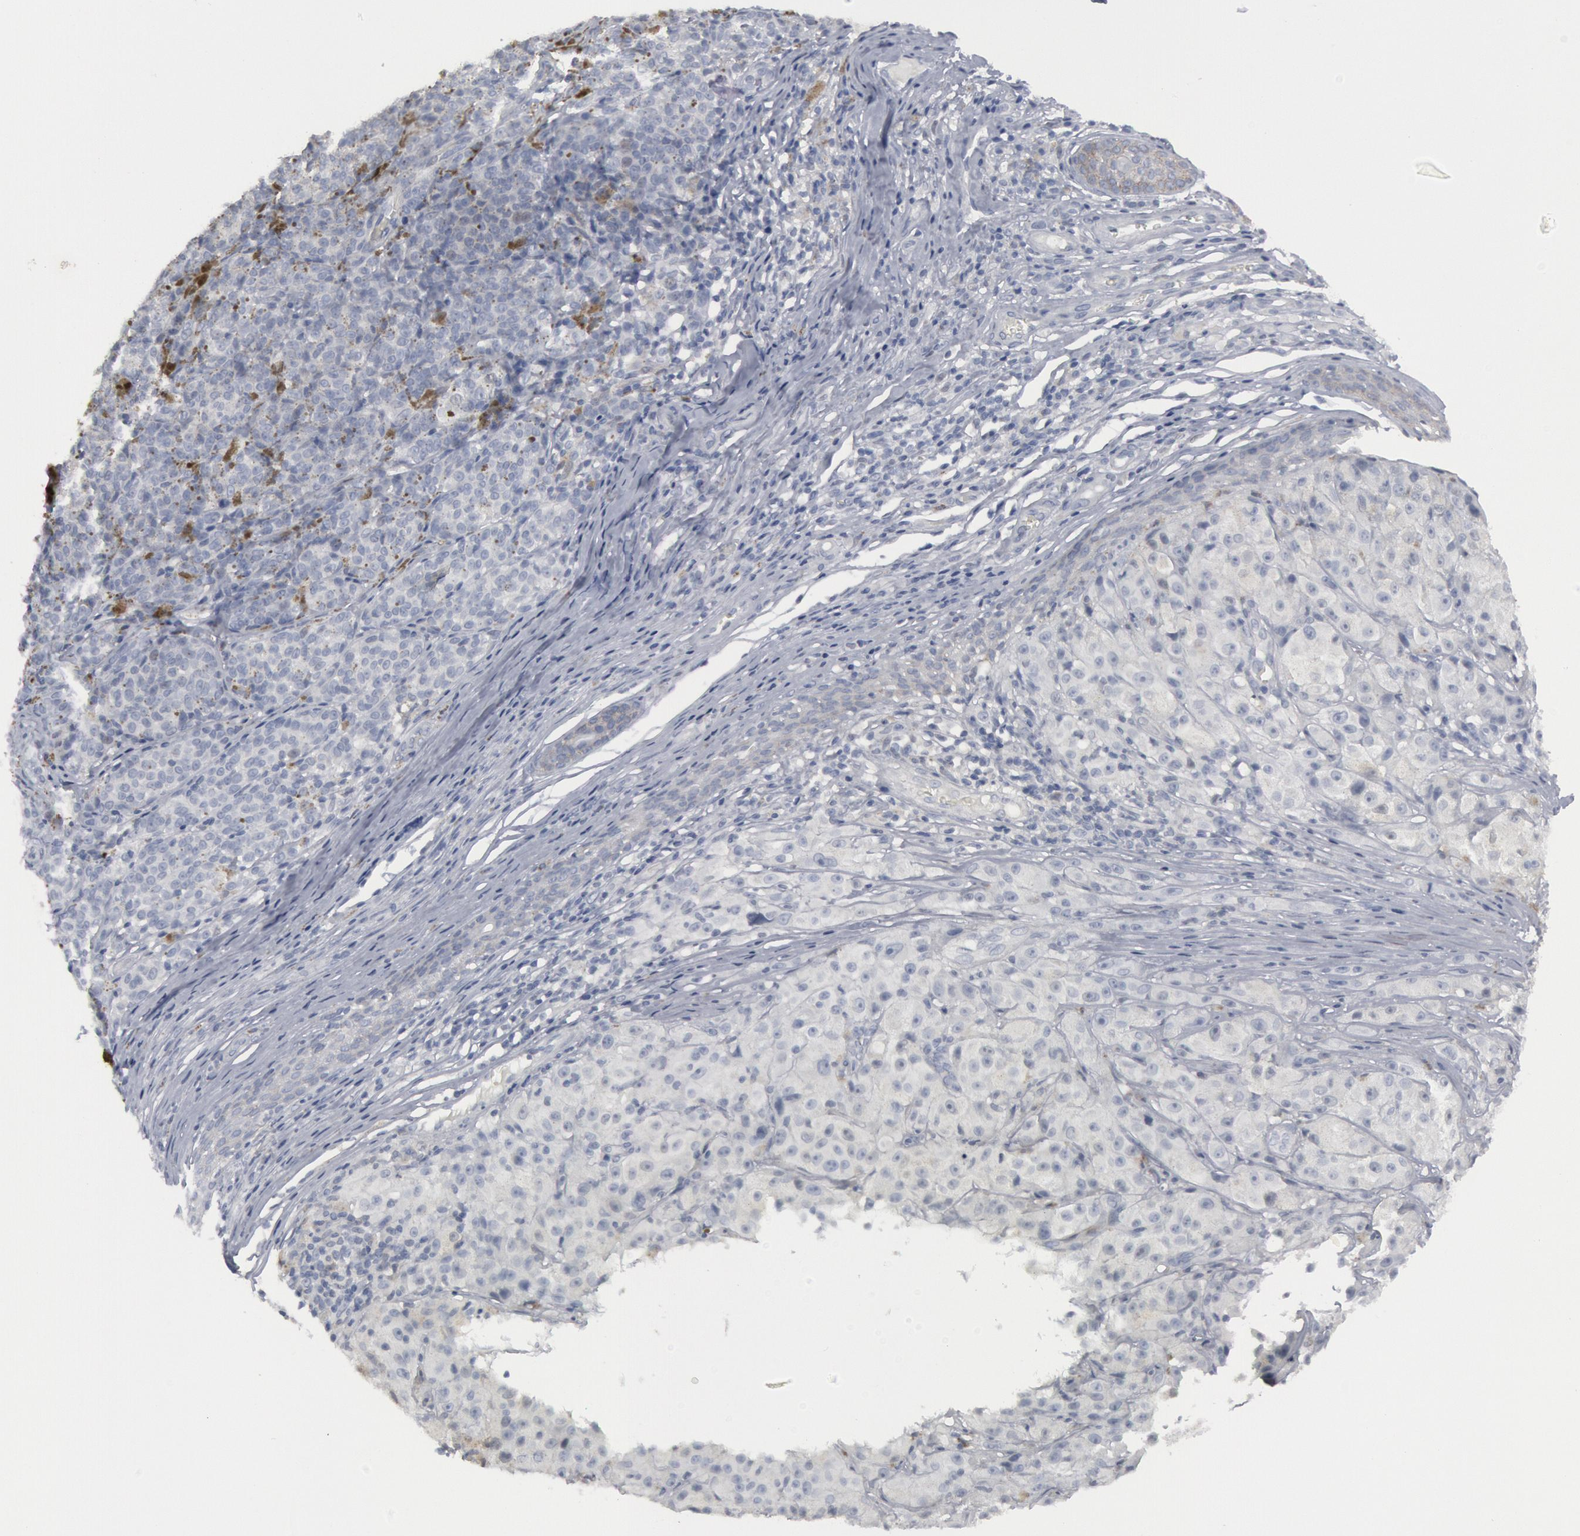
{"staining": {"intensity": "negative", "quantity": "none", "location": "none"}, "tissue": "melanoma", "cell_type": "Tumor cells", "image_type": "cancer", "snomed": [{"axis": "morphology", "description": "Malignant melanoma, NOS"}, {"axis": "topography", "description": "Skin"}], "caption": "DAB (3,3'-diaminobenzidine) immunohistochemical staining of melanoma exhibits no significant expression in tumor cells. (IHC, brightfield microscopy, high magnification).", "gene": "DMC1", "patient": {"sex": "male", "age": 56}}